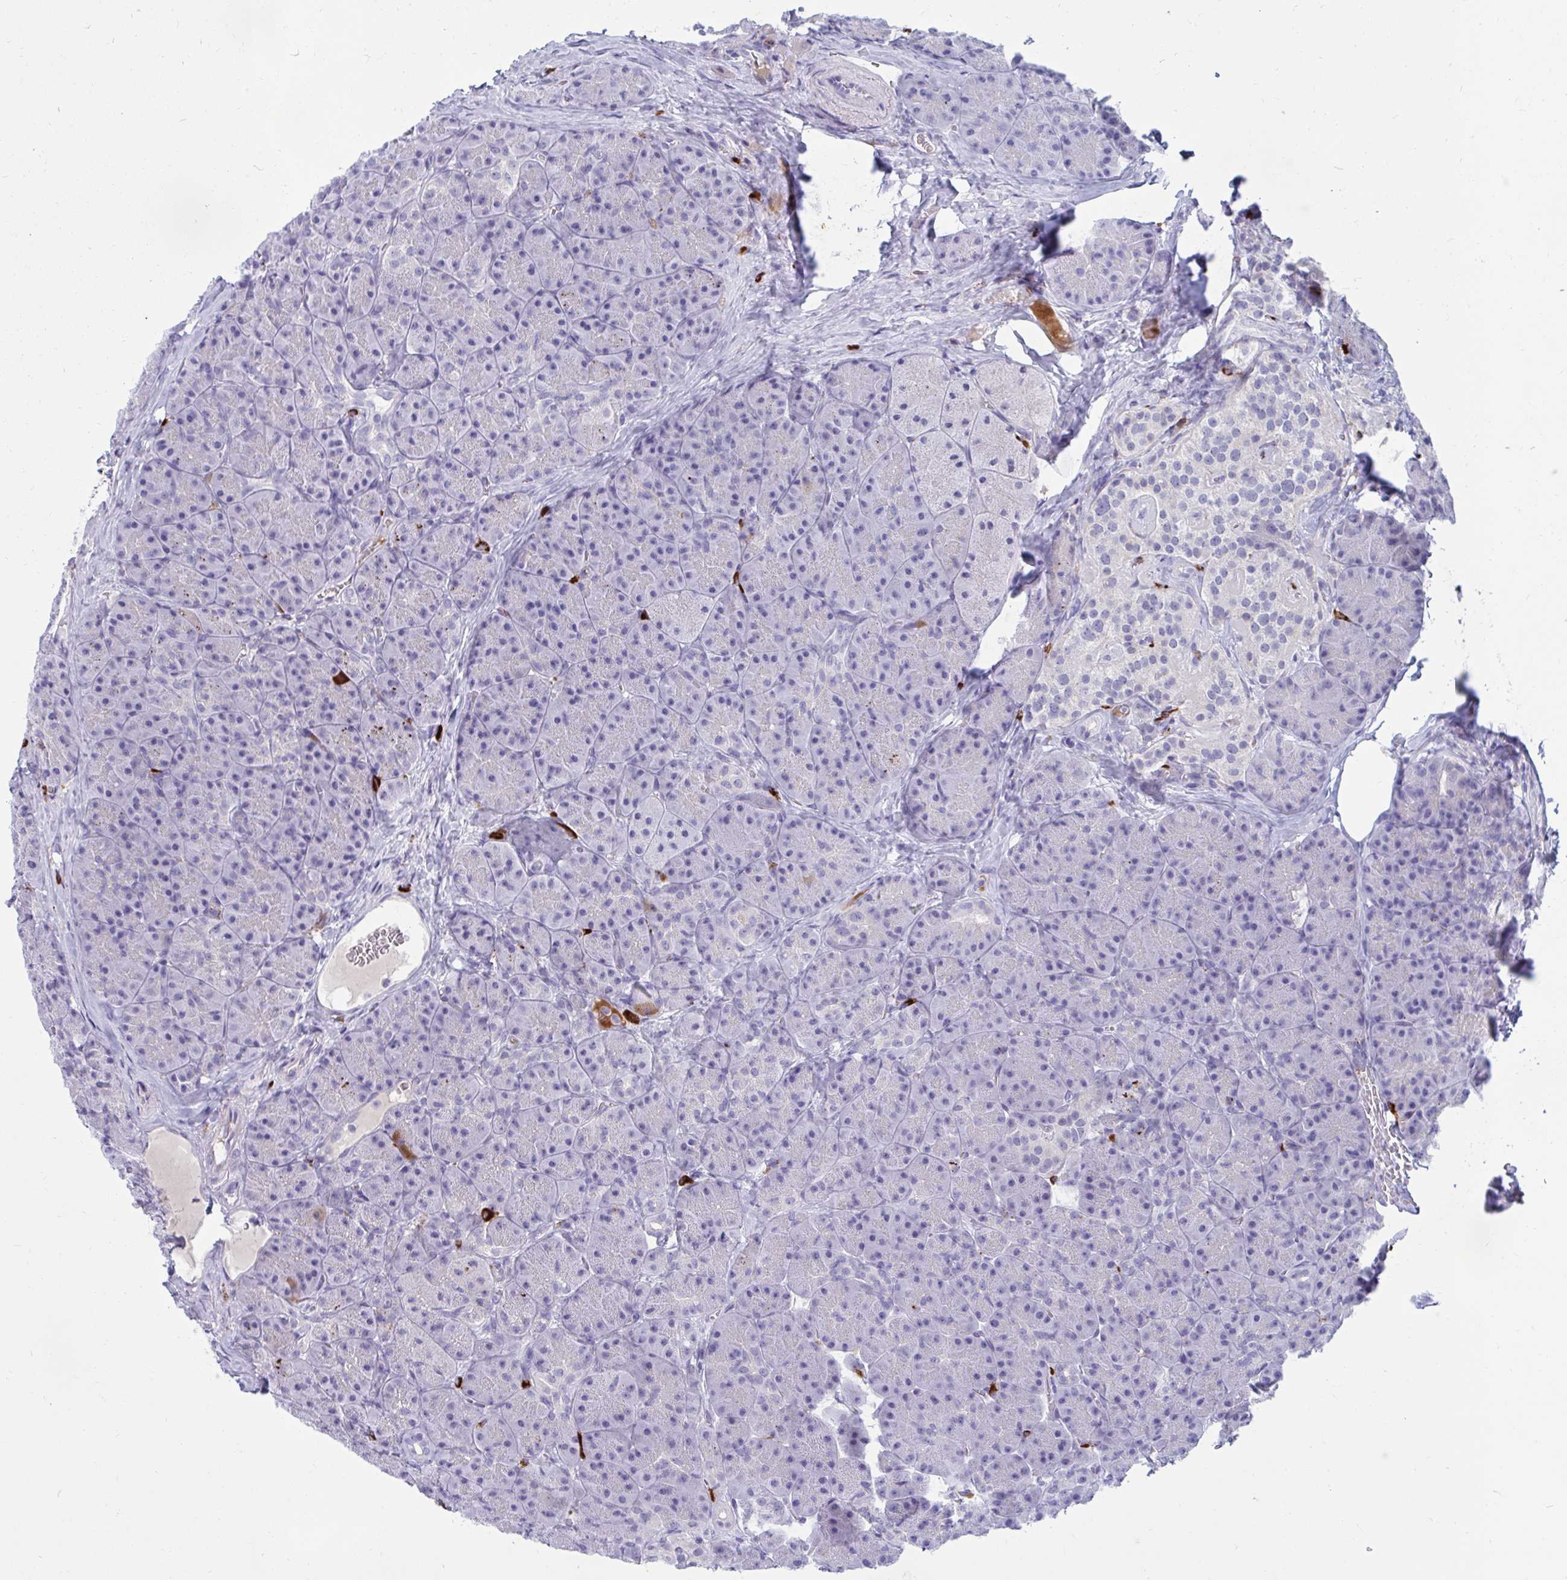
{"staining": {"intensity": "negative", "quantity": "none", "location": "none"}, "tissue": "pancreas", "cell_type": "Exocrine glandular cells", "image_type": "normal", "snomed": [{"axis": "morphology", "description": "Normal tissue, NOS"}, {"axis": "topography", "description": "Pancreas"}], "caption": "An immunohistochemistry (IHC) photomicrograph of unremarkable pancreas is shown. There is no staining in exocrine glandular cells of pancreas. The staining is performed using DAB brown chromogen with nuclei counter-stained in using hematoxylin.", "gene": "FAM219B", "patient": {"sex": "male", "age": 57}}